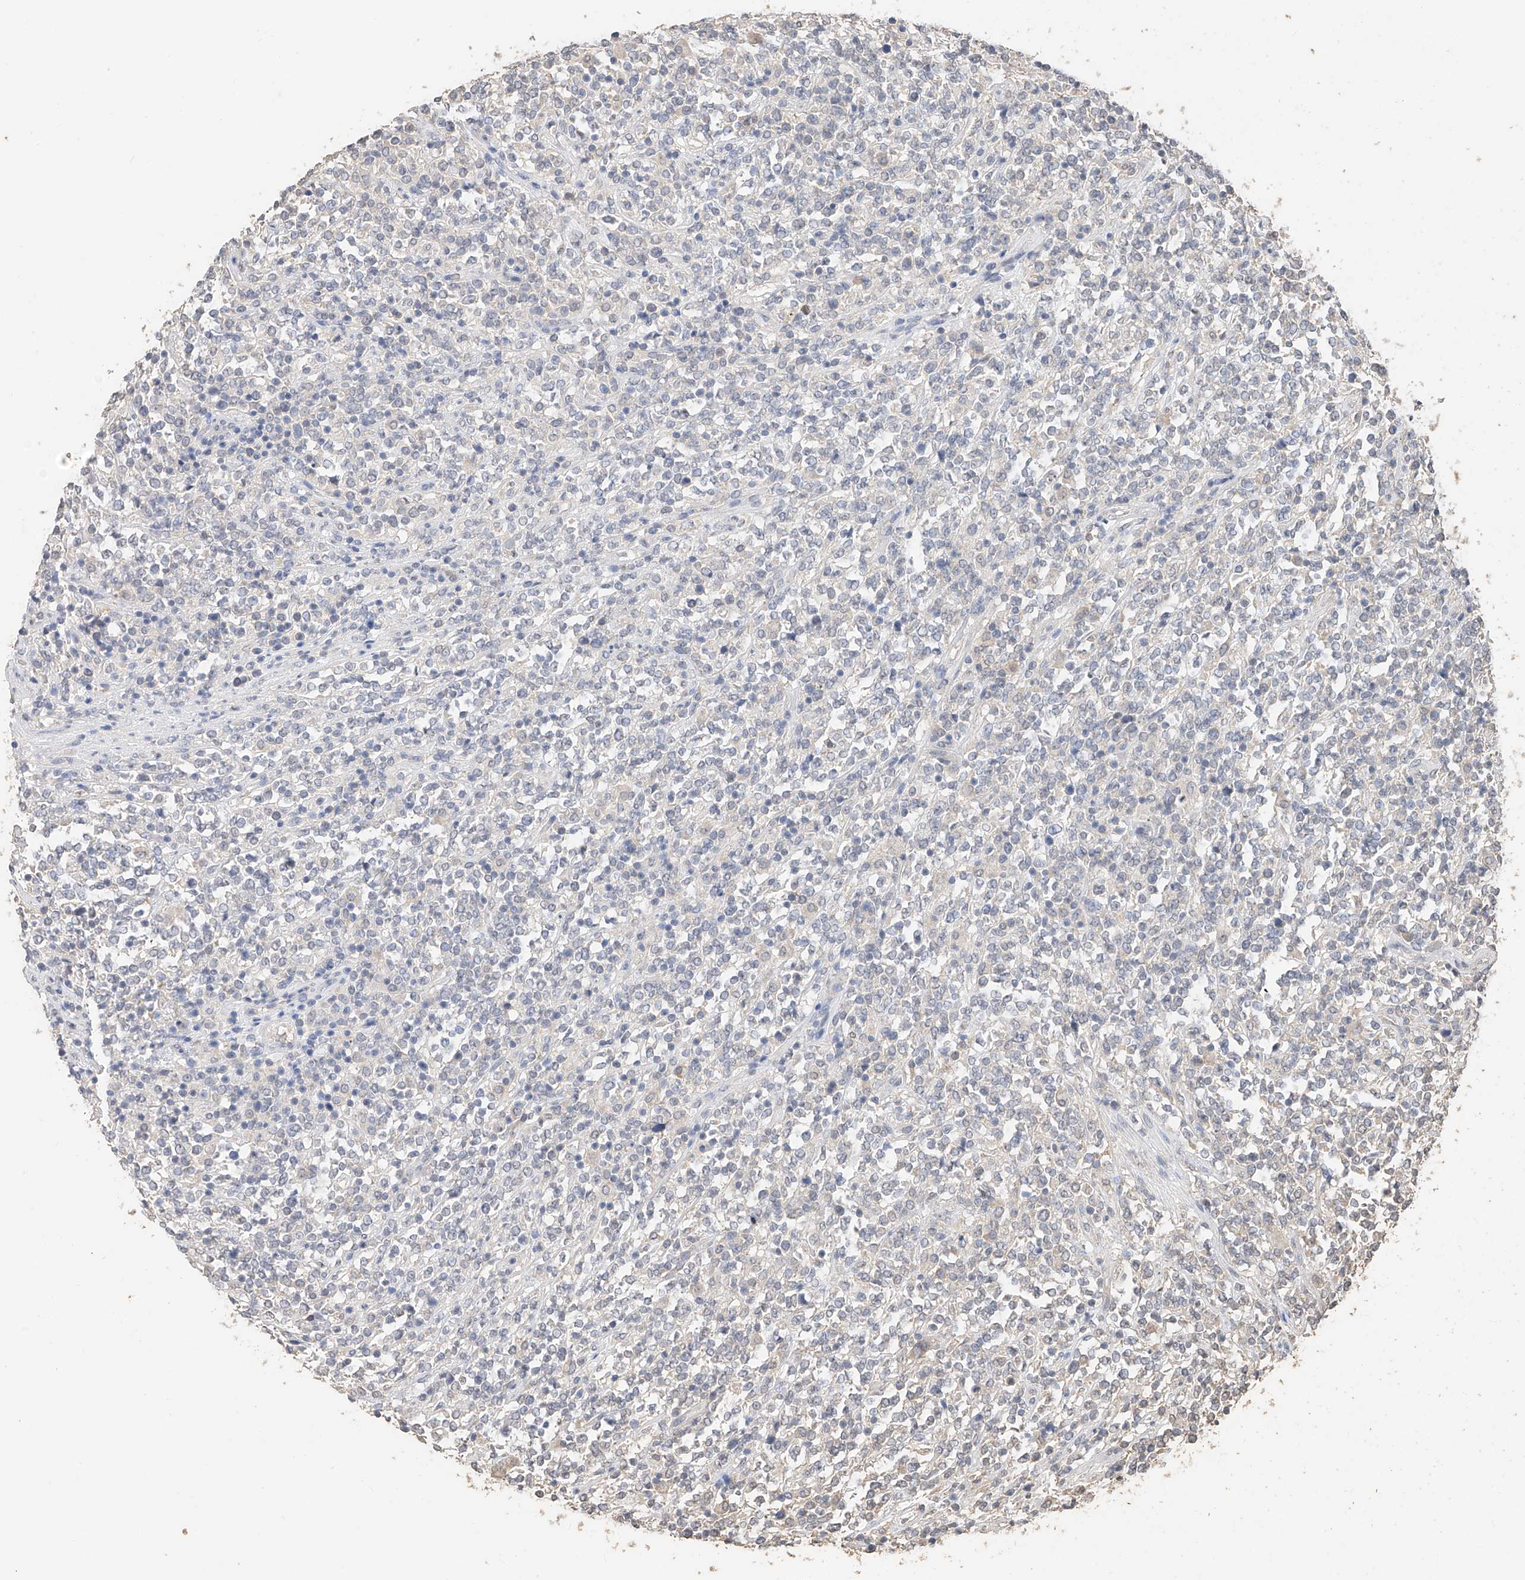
{"staining": {"intensity": "negative", "quantity": "none", "location": "none"}, "tissue": "lymphoma", "cell_type": "Tumor cells", "image_type": "cancer", "snomed": [{"axis": "morphology", "description": "Malignant lymphoma, non-Hodgkin's type, High grade"}, {"axis": "topography", "description": "Soft tissue"}], "caption": "Lymphoma was stained to show a protein in brown. There is no significant staining in tumor cells.", "gene": "IL22RA2", "patient": {"sex": "male", "age": 18}}